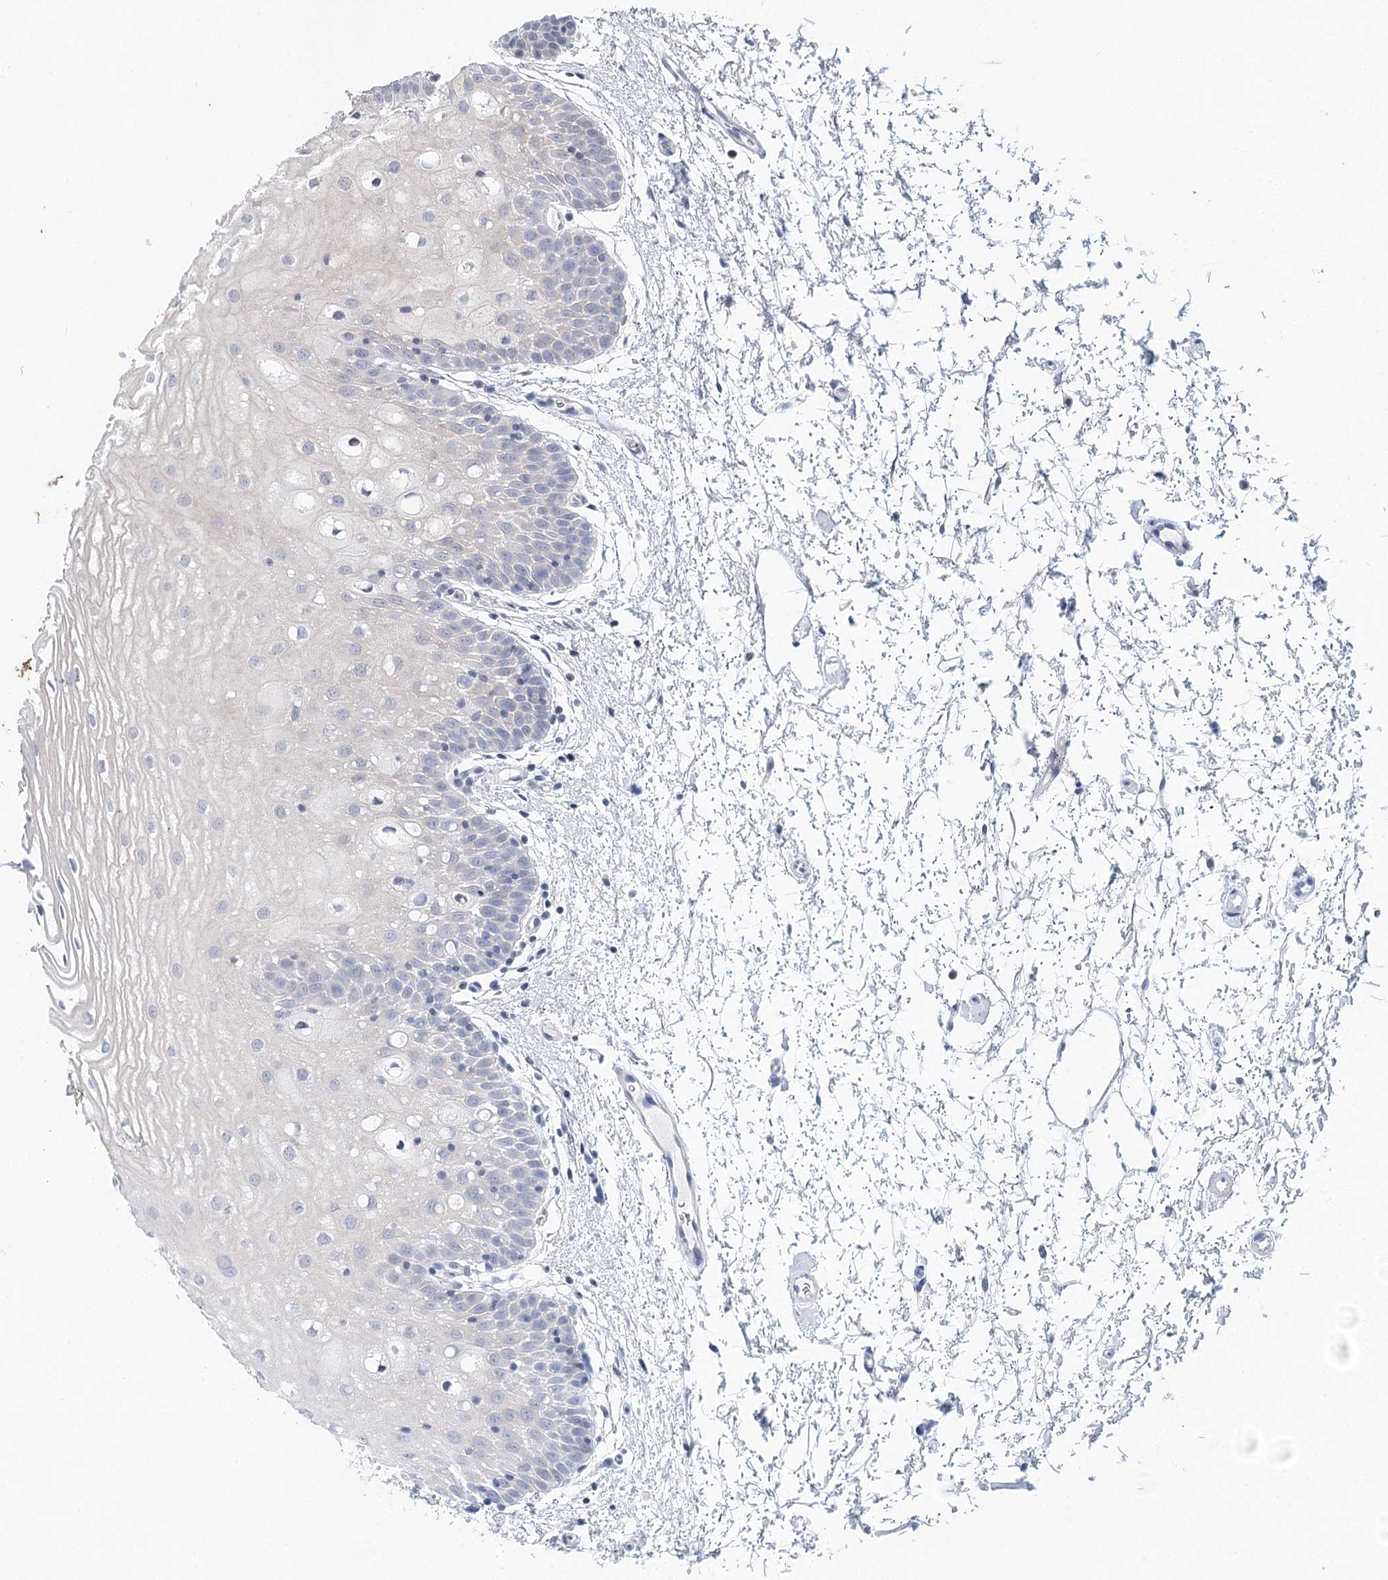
{"staining": {"intensity": "negative", "quantity": "none", "location": "none"}, "tissue": "oral mucosa", "cell_type": "Squamous epithelial cells", "image_type": "normal", "snomed": [{"axis": "morphology", "description": "Normal tissue, NOS"}, {"axis": "topography", "description": "Oral tissue"}, {"axis": "topography", "description": "Tounge, NOS"}], "caption": "Human oral mucosa stained for a protein using immunohistochemistry (IHC) reveals no positivity in squamous epithelial cells.", "gene": "XPO6", "patient": {"sex": "female", "age": 73}}